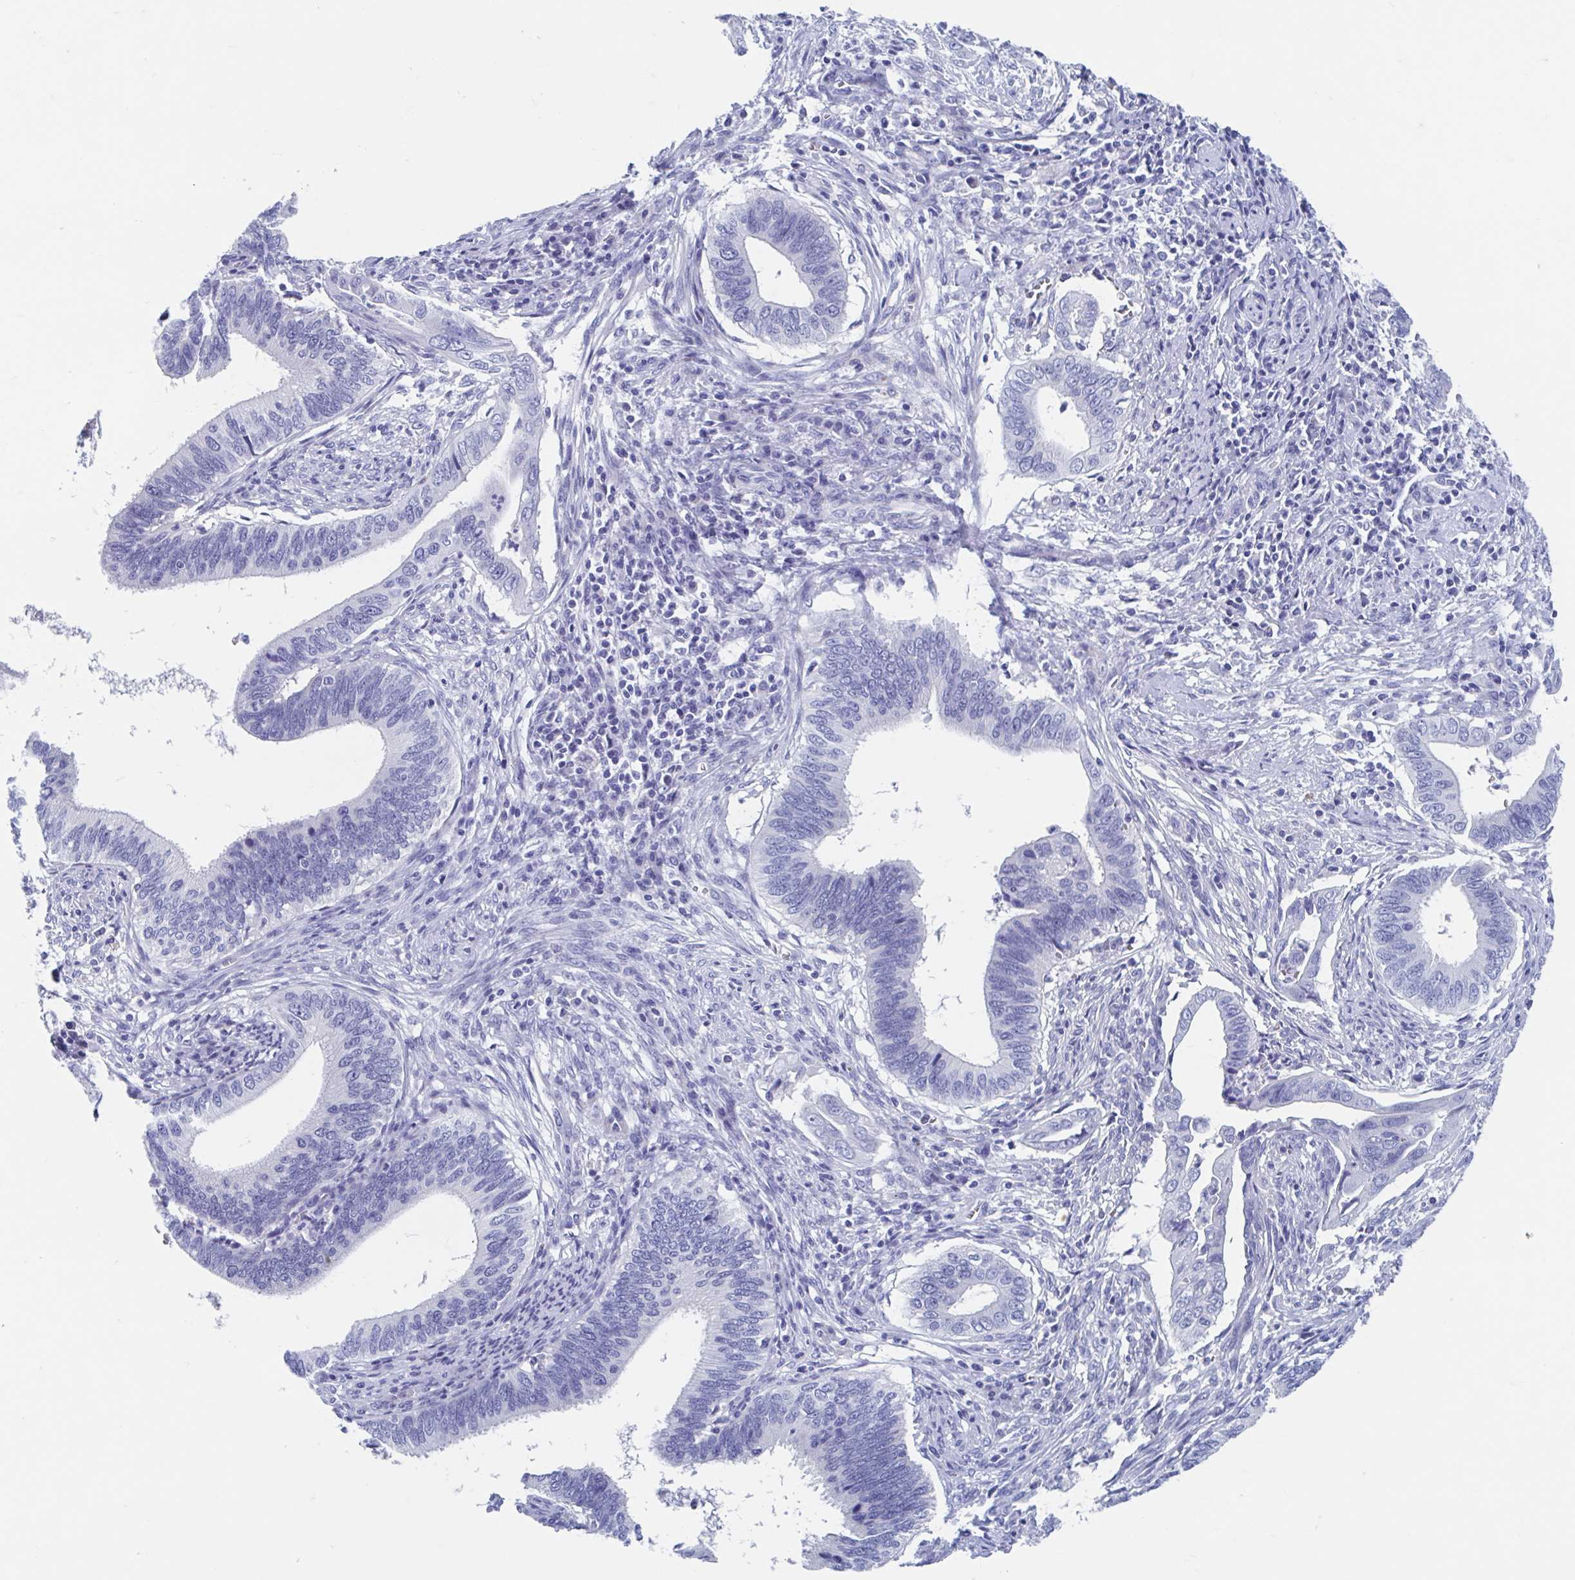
{"staining": {"intensity": "negative", "quantity": "none", "location": "none"}, "tissue": "cervical cancer", "cell_type": "Tumor cells", "image_type": "cancer", "snomed": [{"axis": "morphology", "description": "Adenocarcinoma, NOS"}, {"axis": "topography", "description": "Cervix"}], "caption": "High magnification brightfield microscopy of adenocarcinoma (cervical) stained with DAB (3,3'-diaminobenzidine) (brown) and counterstained with hematoxylin (blue): tumor cells show no significant staining.", "gene": "SHCBP1L", "patient": {"sex": "female", "age": 42}}